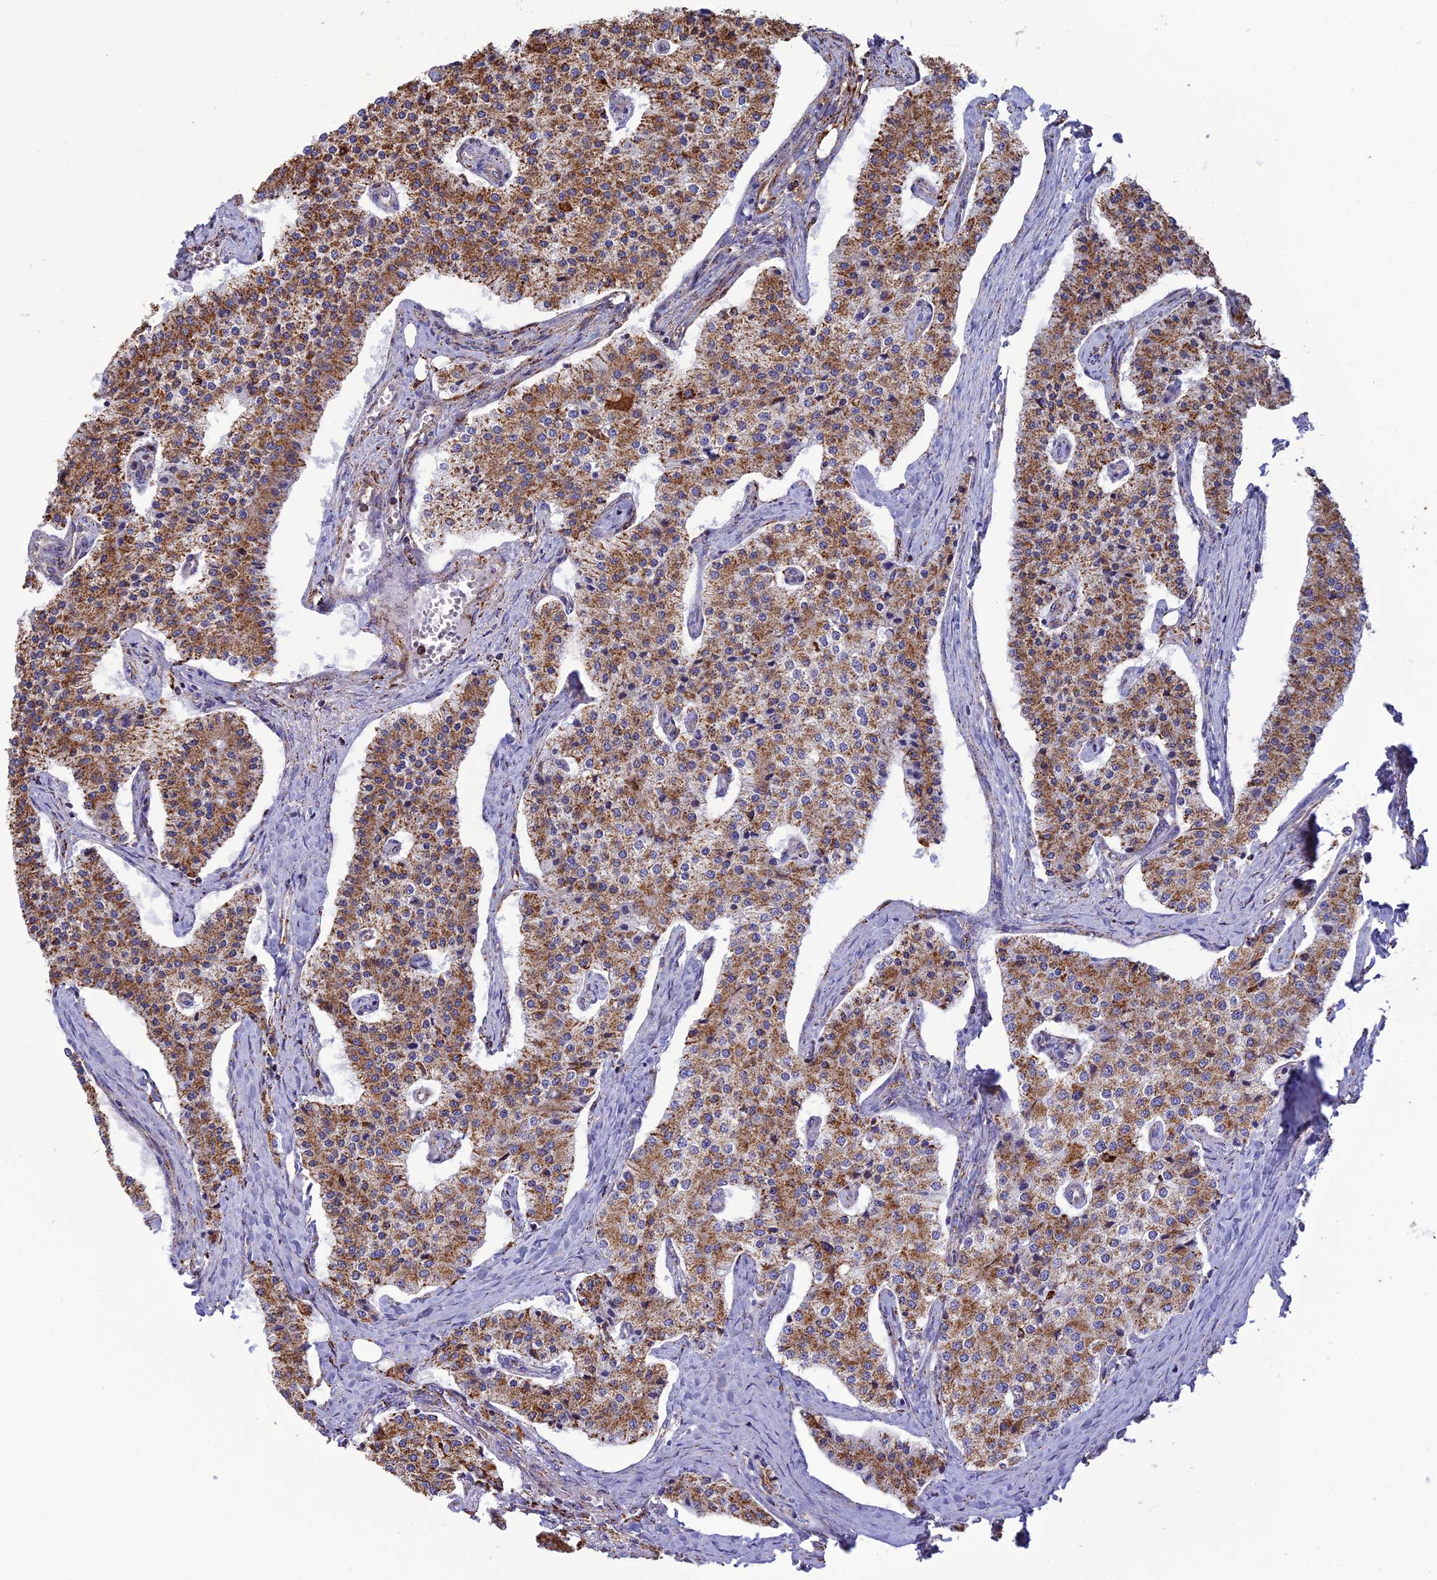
{"staining": {"intensity": "moderate", "quantity": ">75%", "location": "cytoplasmic/membranous"}, "tissue": "carcinoid", "cell_type": "Tumor cells", "image_type": "cancer", "snomed": [{"axis": "morphology", "description": "Carcinoid, malignant, NOS"}, {"axis": "topography", "description": "Colon"}], "caption": "Malignant carcinoid stained for a protein shows moderate cytoplasmic/membranous positivity in tumor cells. (DAB IHC, brown staining for protein, blue staining for nuclei).", "gene": "KCNG1", "patient": {"sex": "female", "age": 52}}